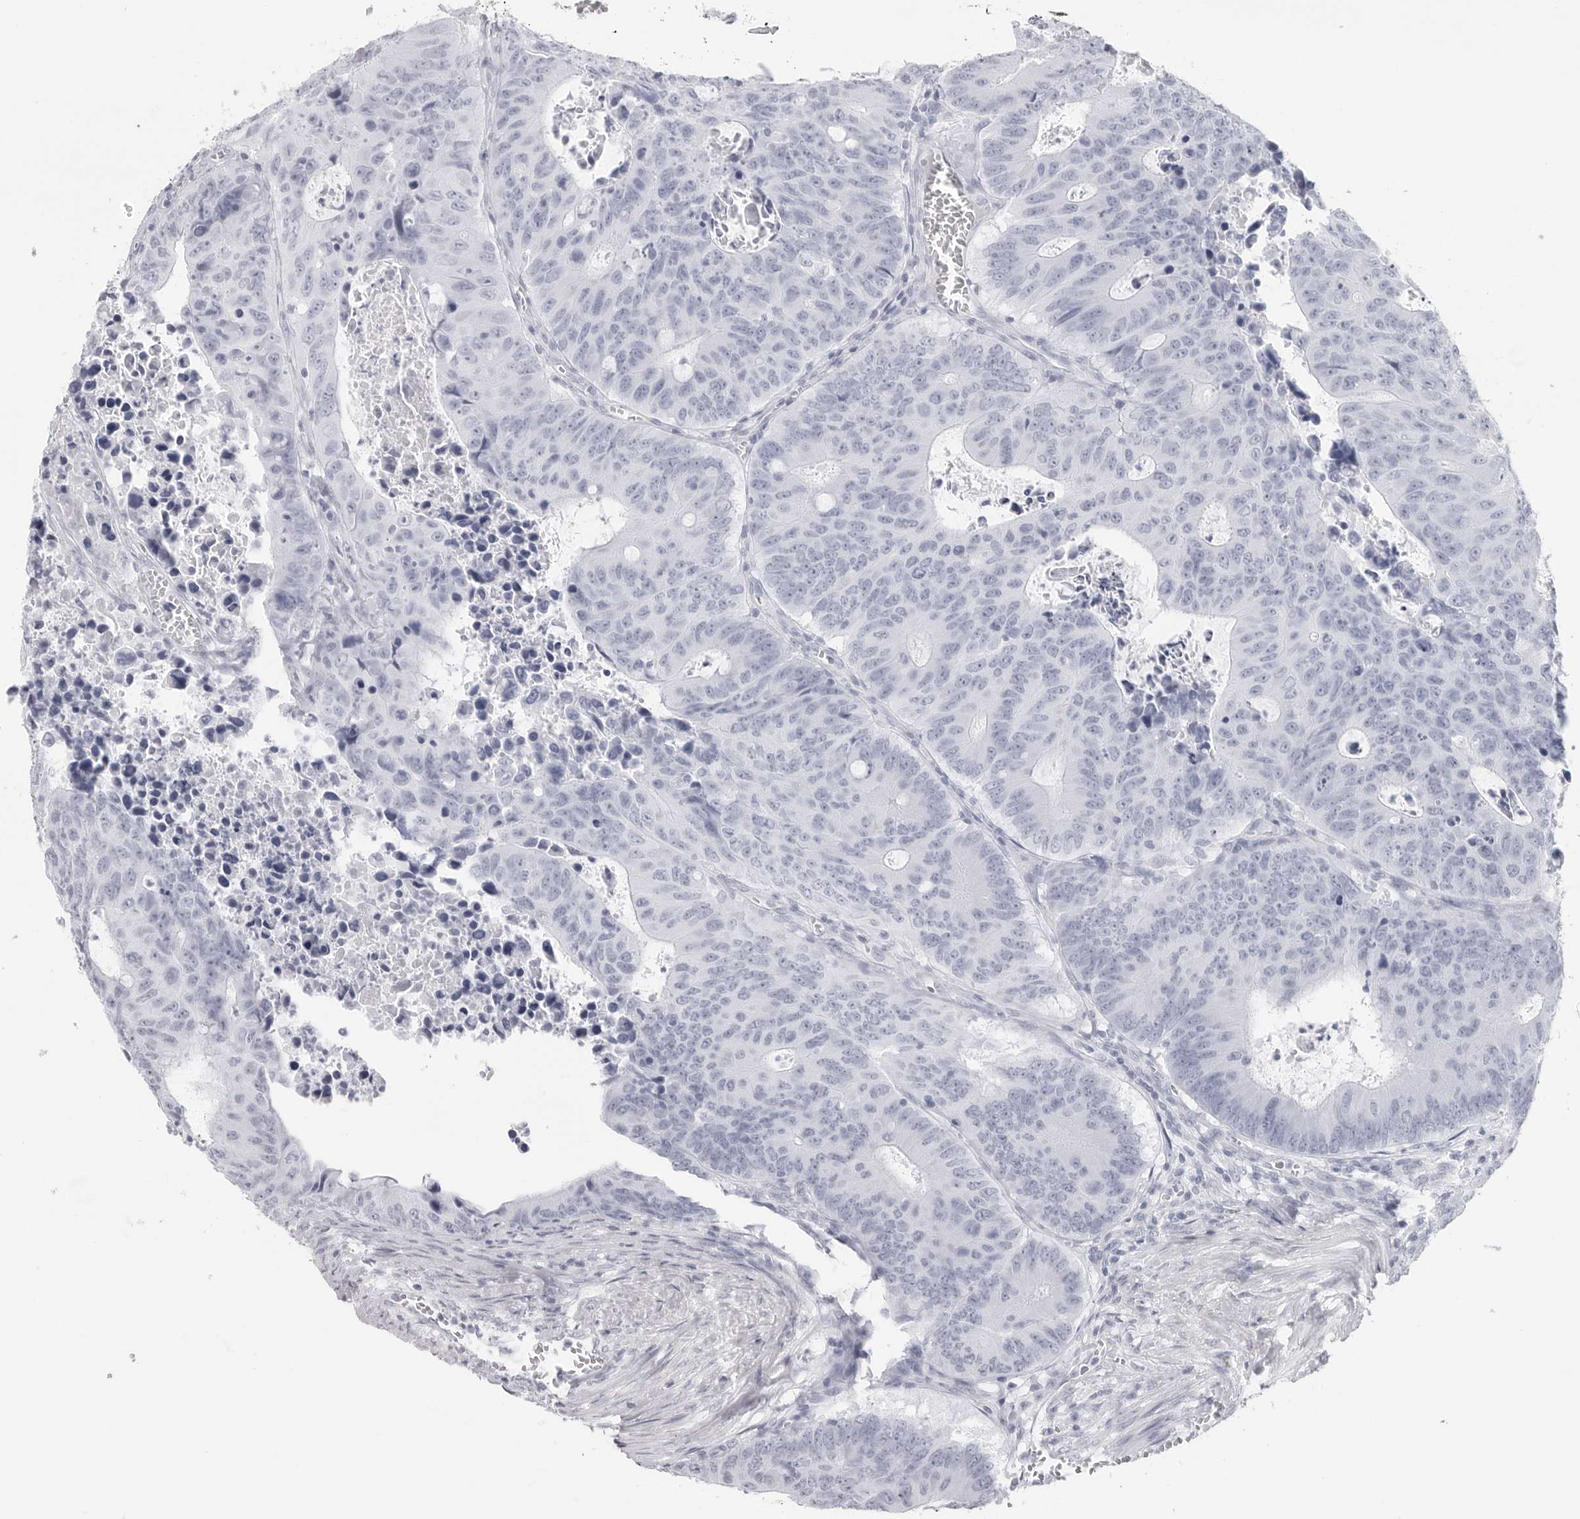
{"staining": {"intensity": "negative", "quantity": "none", "location": "none"}, "tissue": "colorectal cancer", "cell_type": "Tumor cells", "image_type": "cancer", "snomed": [{"axis": "morphology", "description": "Adenocarcinoma, NOS"}, {"axis": "topography", "description": "Colon"}], "caption": "The photomicrograph reveals no staining of tumor cells in colorectal cancer. (DAB immunohistochemistry (IHC), high magnification).", "gene": "CST2", "patient": {"sex": "male", "age": 87}}